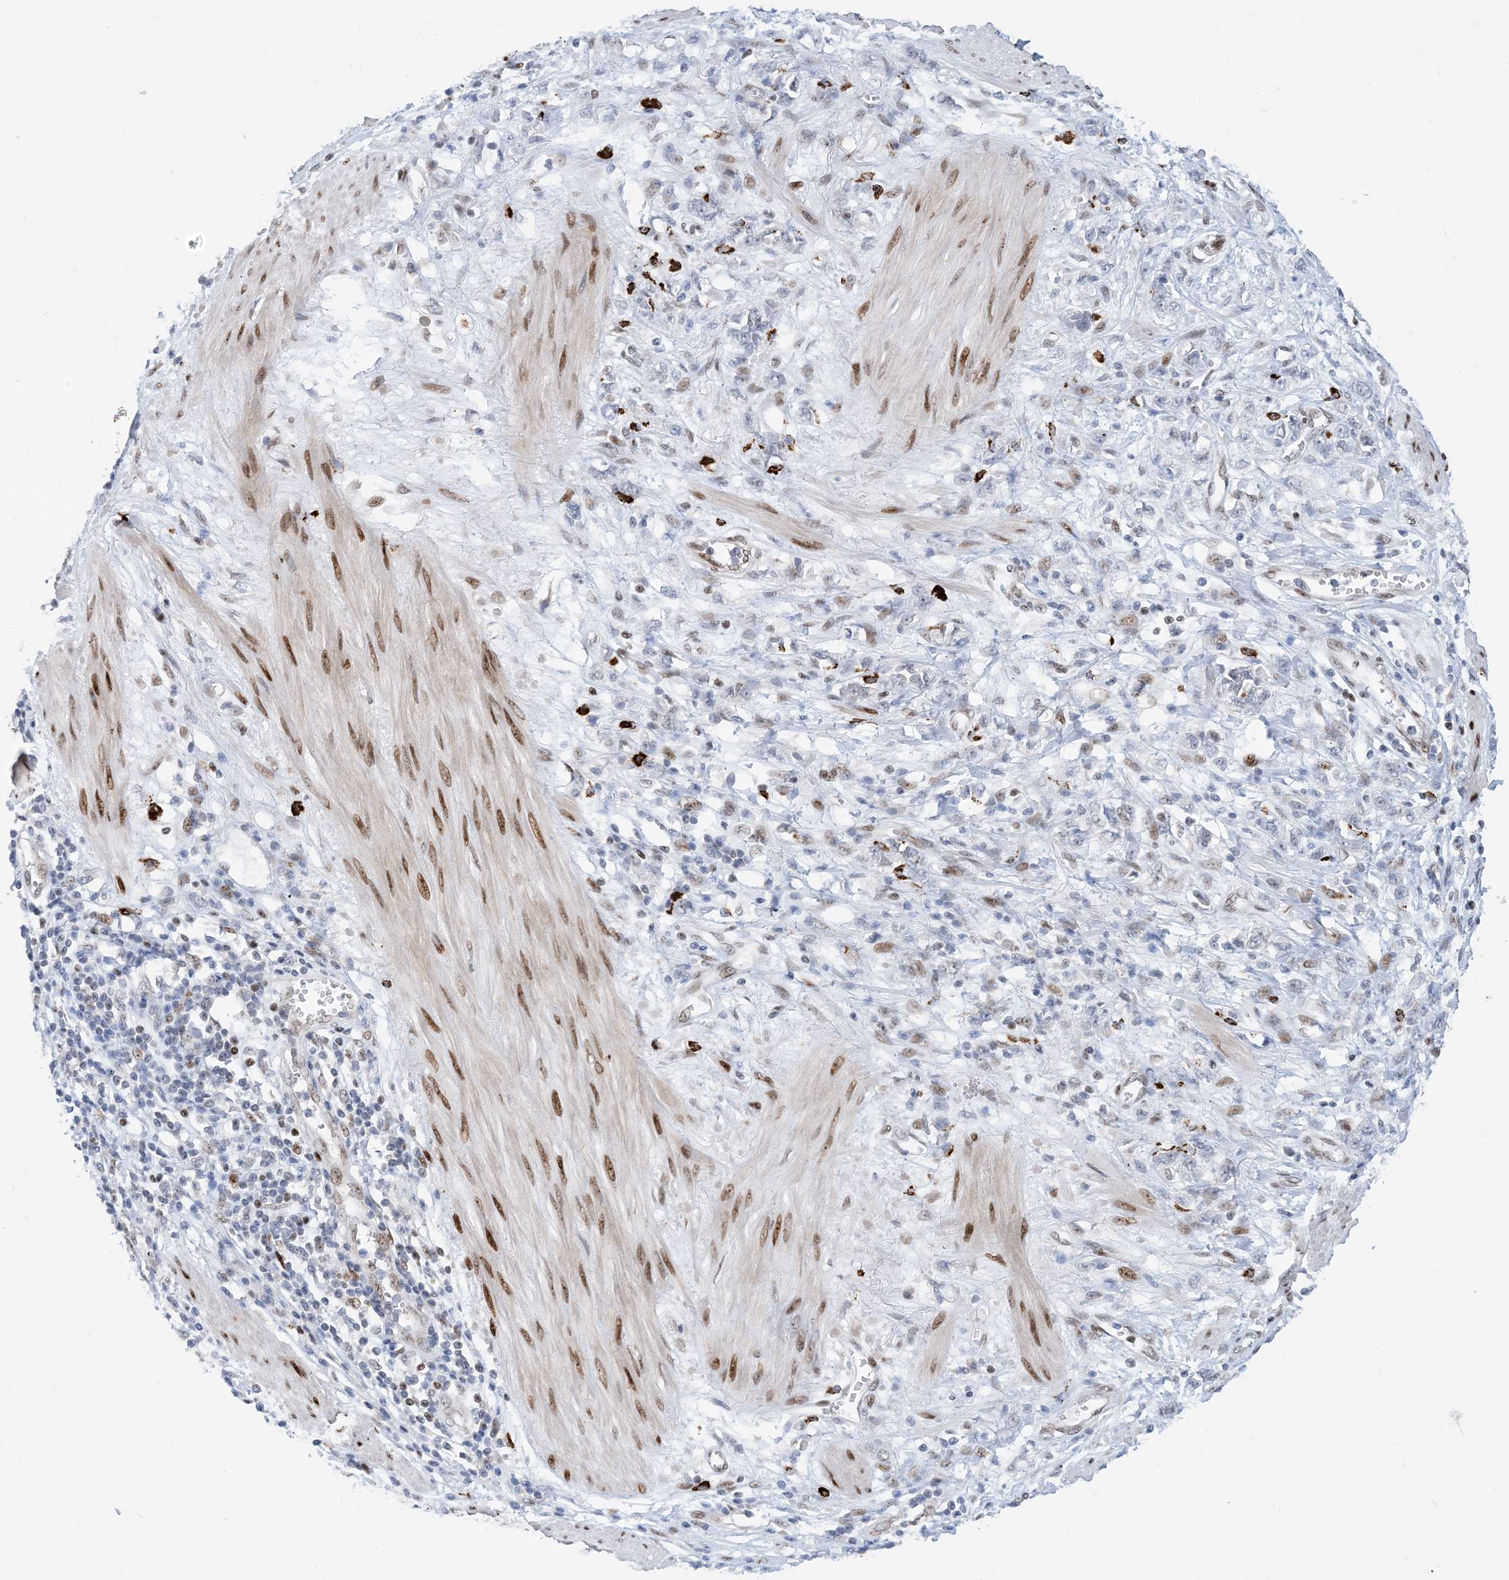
{"staining": {"intensity": "moderate", "quantity": "<25%", "location": "nuclear"}, "tissue": "stomach cancer", "cell_type": "Tumor cells", "image_type": "cancer", "snomed": [{"axis": "morphology", "description": "Adenocarcinoma, NOS"}, {"axis": "topography", "description": "Stomach"}], "caption": "Tumor cells display moderate nuclear staining in about <25% of cells in stomach cancer.", "gene": "TSPYL1", "patient": {"sex": "female", "age": 76}}